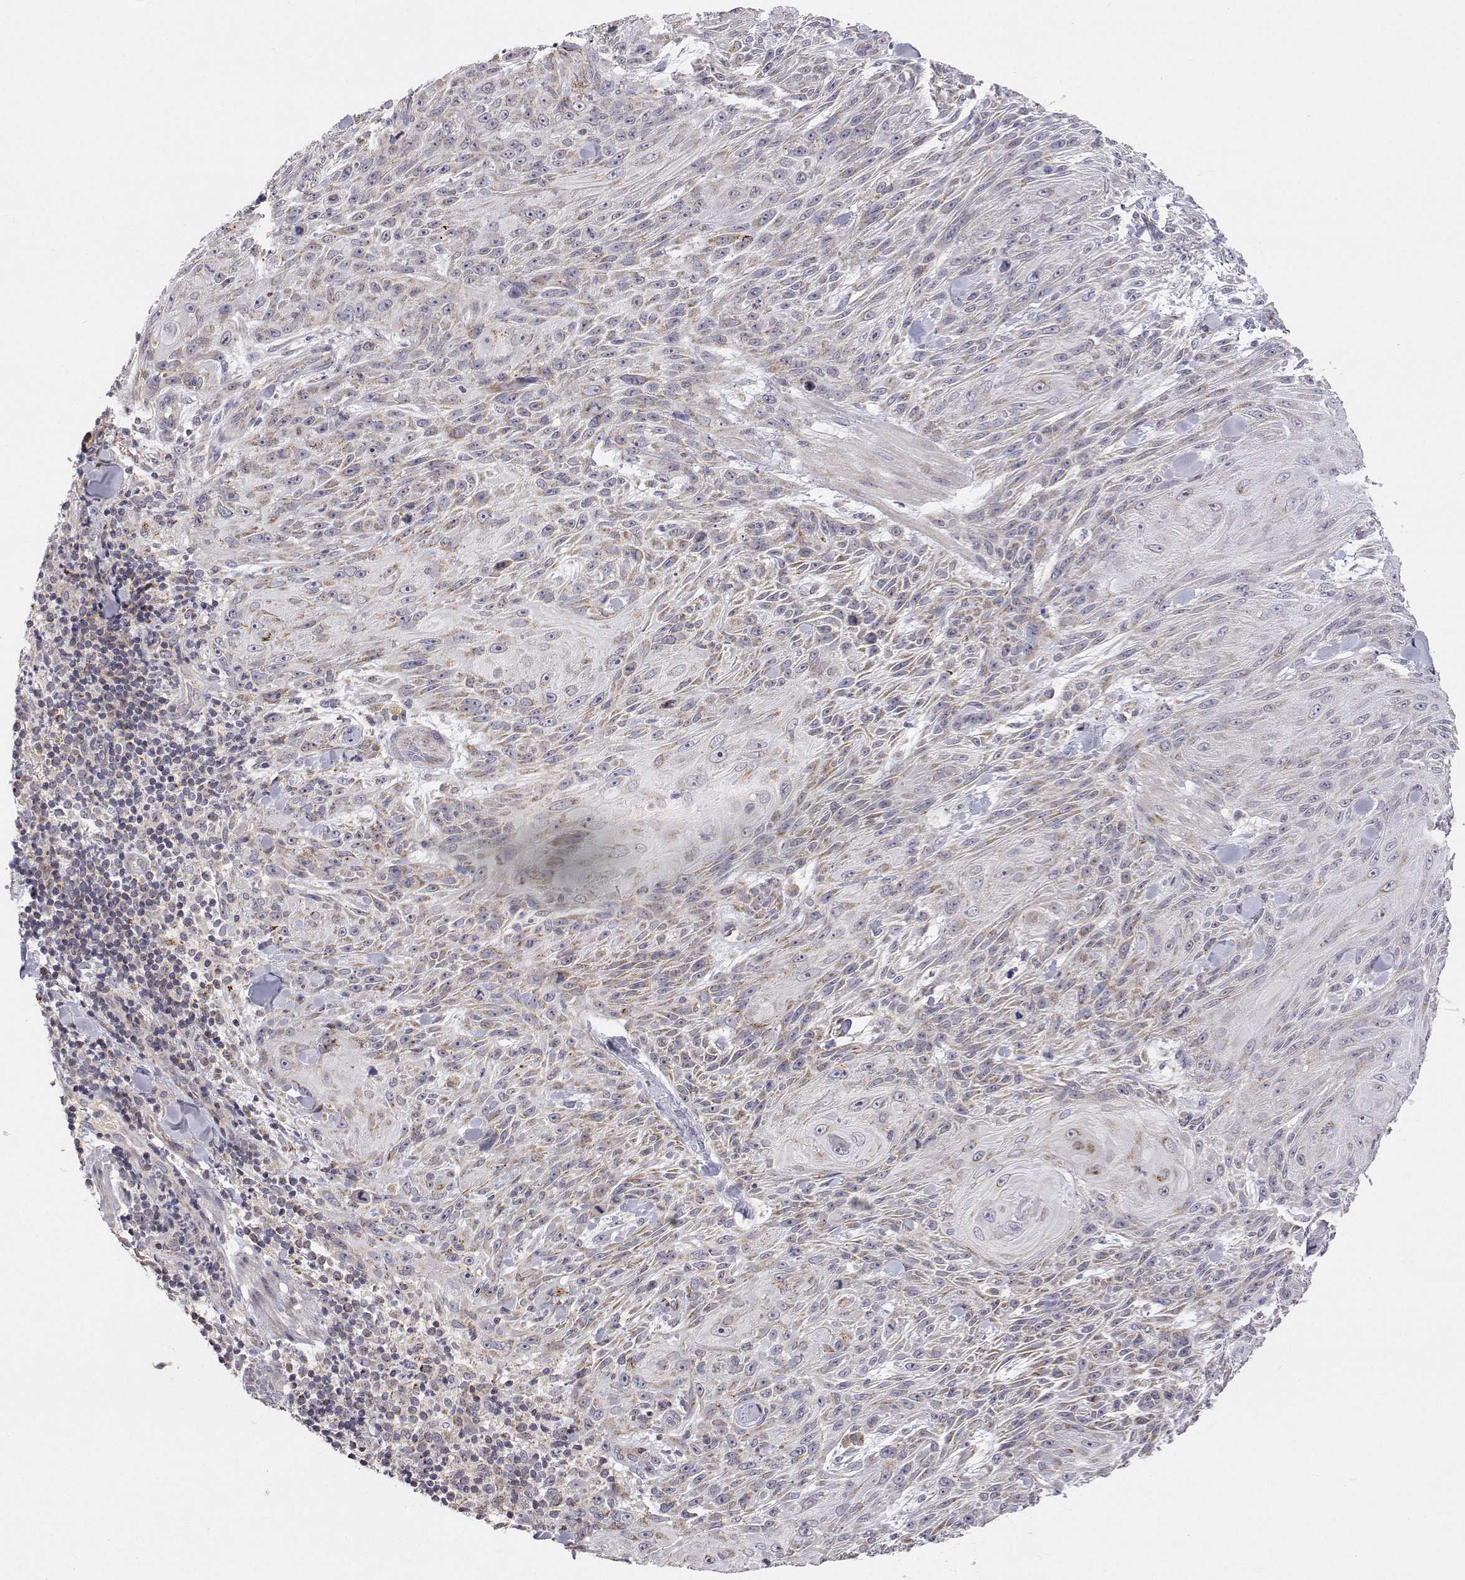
{"staining": {"intensity": "weak", "quantity": "25%-75%", "location": "cytoplasmic/membranous"}, "tissue": "skin cancer", "cell_type": "Tumor cells", "image_type": "cancer", "snomed": [{"axis": "morphology", "description": "Squamous cell carcinoma, NOS"}, {"axis": "topography", "description": "Skin"}], "caption": "The photomicrograph reveals immunohistochemical staining of skin squamous cell carcinoma. There is weak cytoplasmic/membranous expression is present in about 25%-75% of tumor cells.", "gene": "MRPL3", "patient": {"sex": "male", "age": 88}}